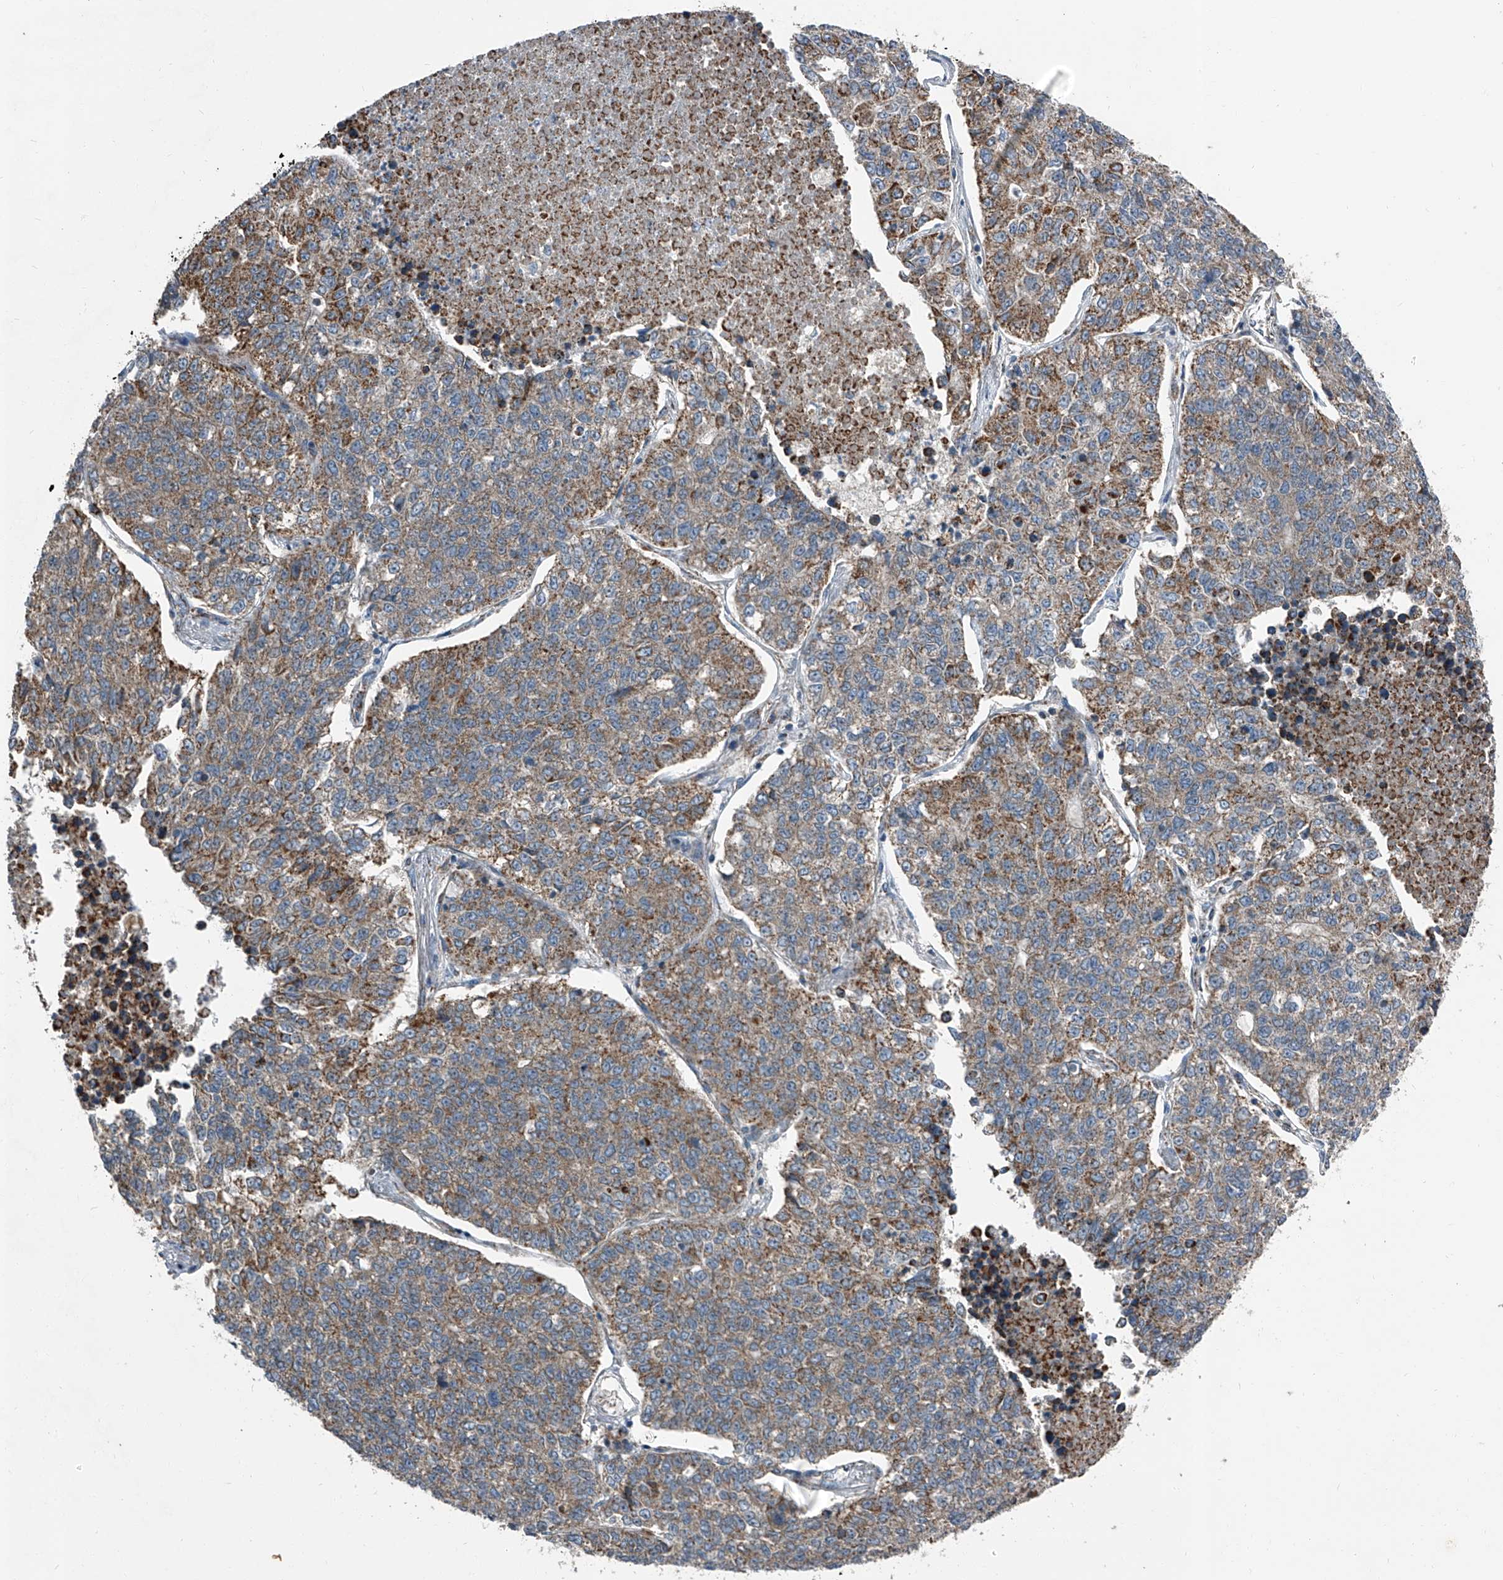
{"staining": {"intensity": "moderate", "quantity": ">75%", "location": "cytoplasmic/membranous"}, "tissue": "lung cancer", "cell_type": "Tumor cells", "image_type": "cancer", "snomed": [{"axis": "morphology", "description": "Adenocarcinoma, NOS"}, {"axis": "topography", "description": "Lung"}], "caption": "Immunohistochemical staining of human lung adenocarcinoma demonstrates medium levels of moderate cytoplasmic/membranous protein expression in approximately >75% of tumor cells. The staining is performed using DAB brown chromogen to label protein expression. The nuclei are counter-stained blue using hematoxylin.", "gene": "CHRNA7", "patient": {"sex": "male", "age": 49}}